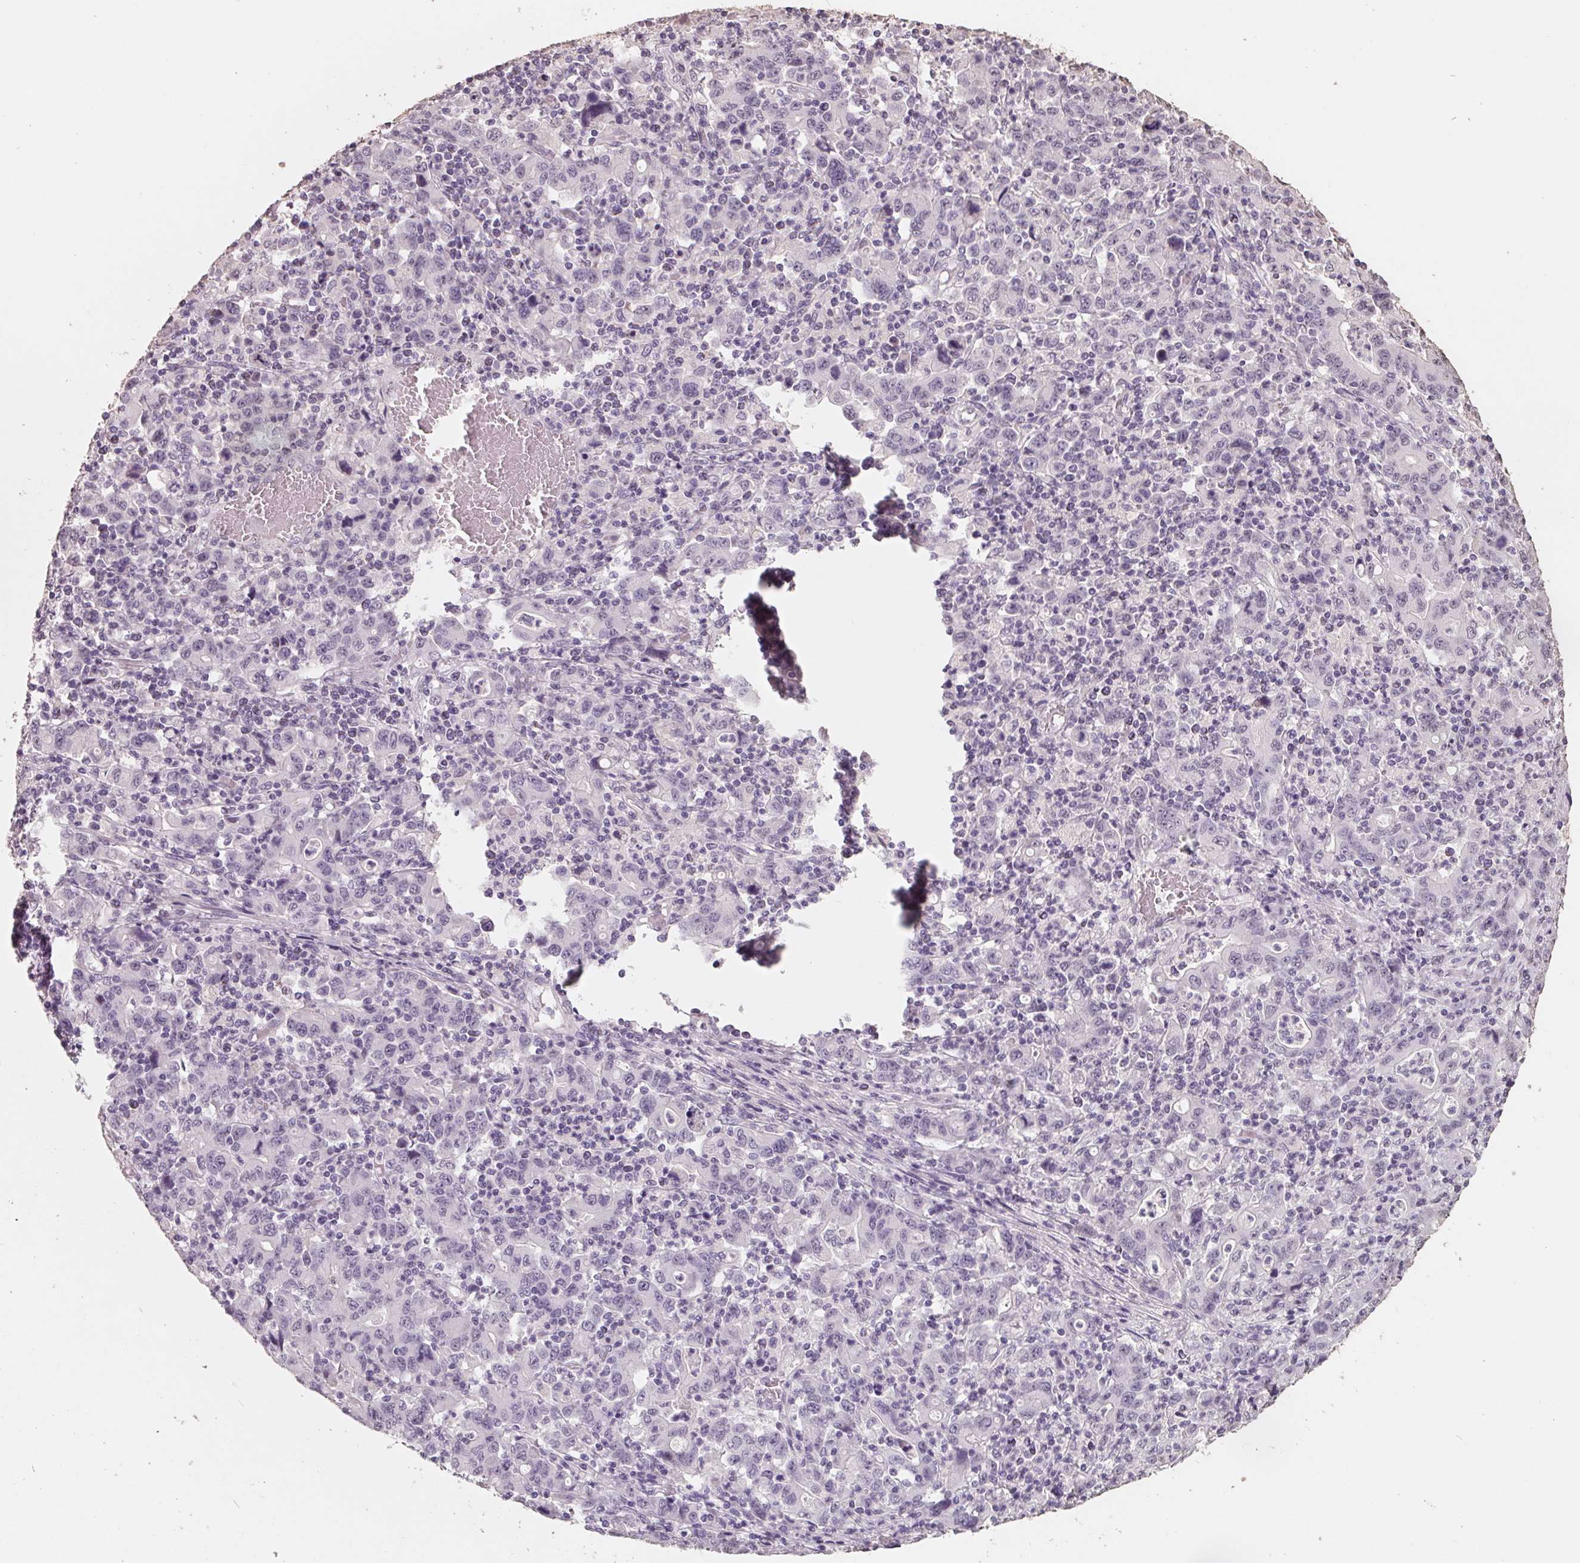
{"staining": {"intensity": "negative", "quantity": "none", "location": "none"}, "tissue": "stomach cancer", "cell_type": "Tumor cells", "image_type": "cancer", "snomed": [{"axis": "morphology", "description": "Adenocarcinoma, NOS"}, {"axis": "topography", "description": "Stomach, upper"}], "caption": "The IHC image has no significant positivity in tumor cells of stomach adenocarcinoma tissue. (Stains: DAB IHC with hematoxylin counter stain, Microscopy: brightfield microscopy at high magnification).", "gene": "FTCD", "patient": {"sex": "male", "age": 69}}